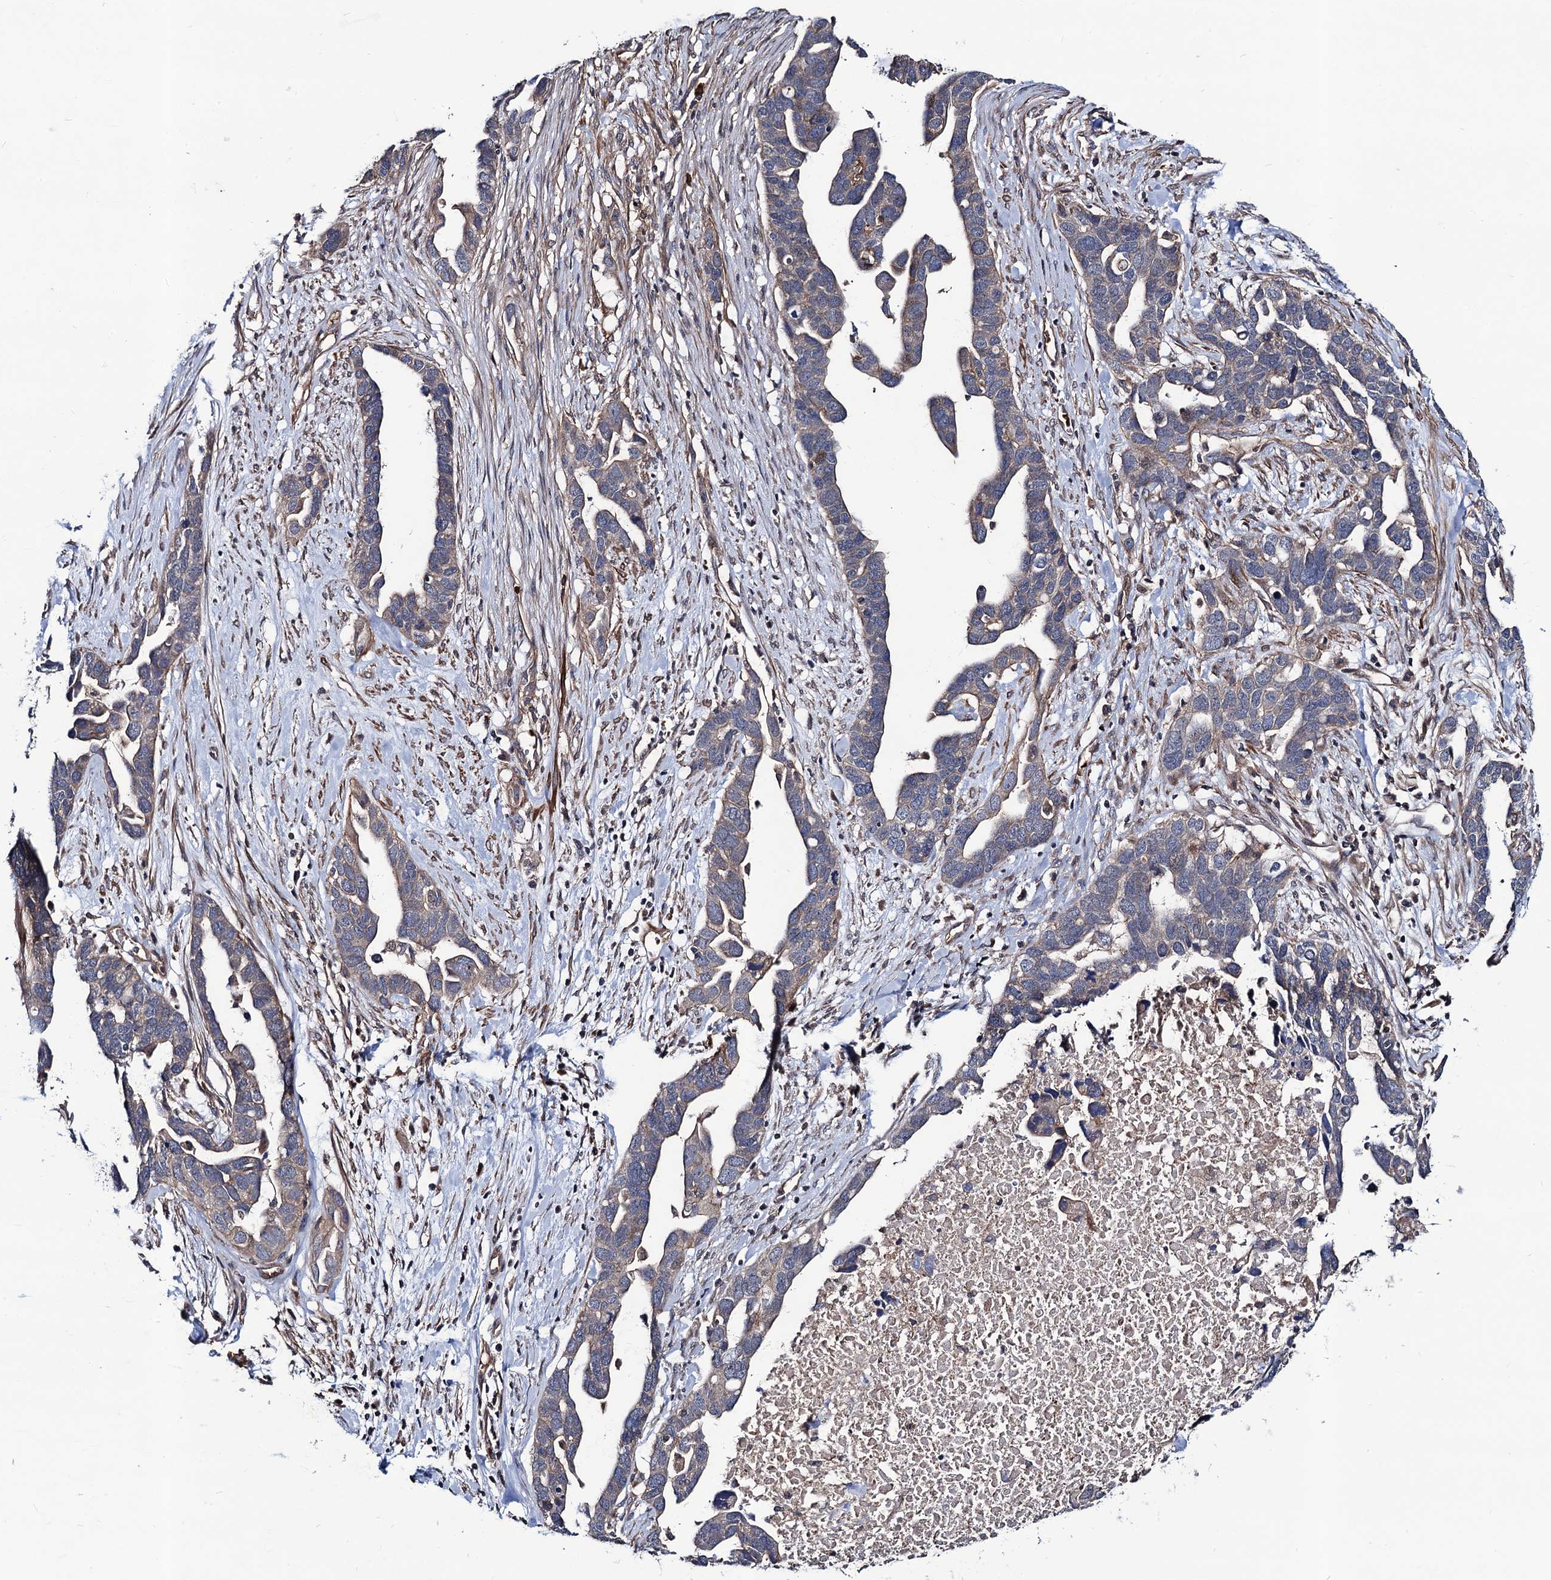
{"staining": {"intensity": "negative", "quantity": "none", "location": "none"}, "tissue": "ovarian cancer", "cell_type": "Tumor cells", "image_type": "cancer", "snomed": [{"axis": "morphology", "description": "Cystadenocarcinoma, serous, NOS"}, {"axis": "topography", "description": "Ovary"}], "caption": "DAB (3,3'-diaminobenzidine) immunohistochemical staining of serous cystadenocarcinoma (ovarian) exhibits no significant positivity in tumor cells. The staining is performed using DAB (3,3'-diaminobenzidine) brown chromogen with nuclei counter-stained in using hematoxylin.", "gene": "KXD1", "patient": {"sex": "female", "age": 54}}